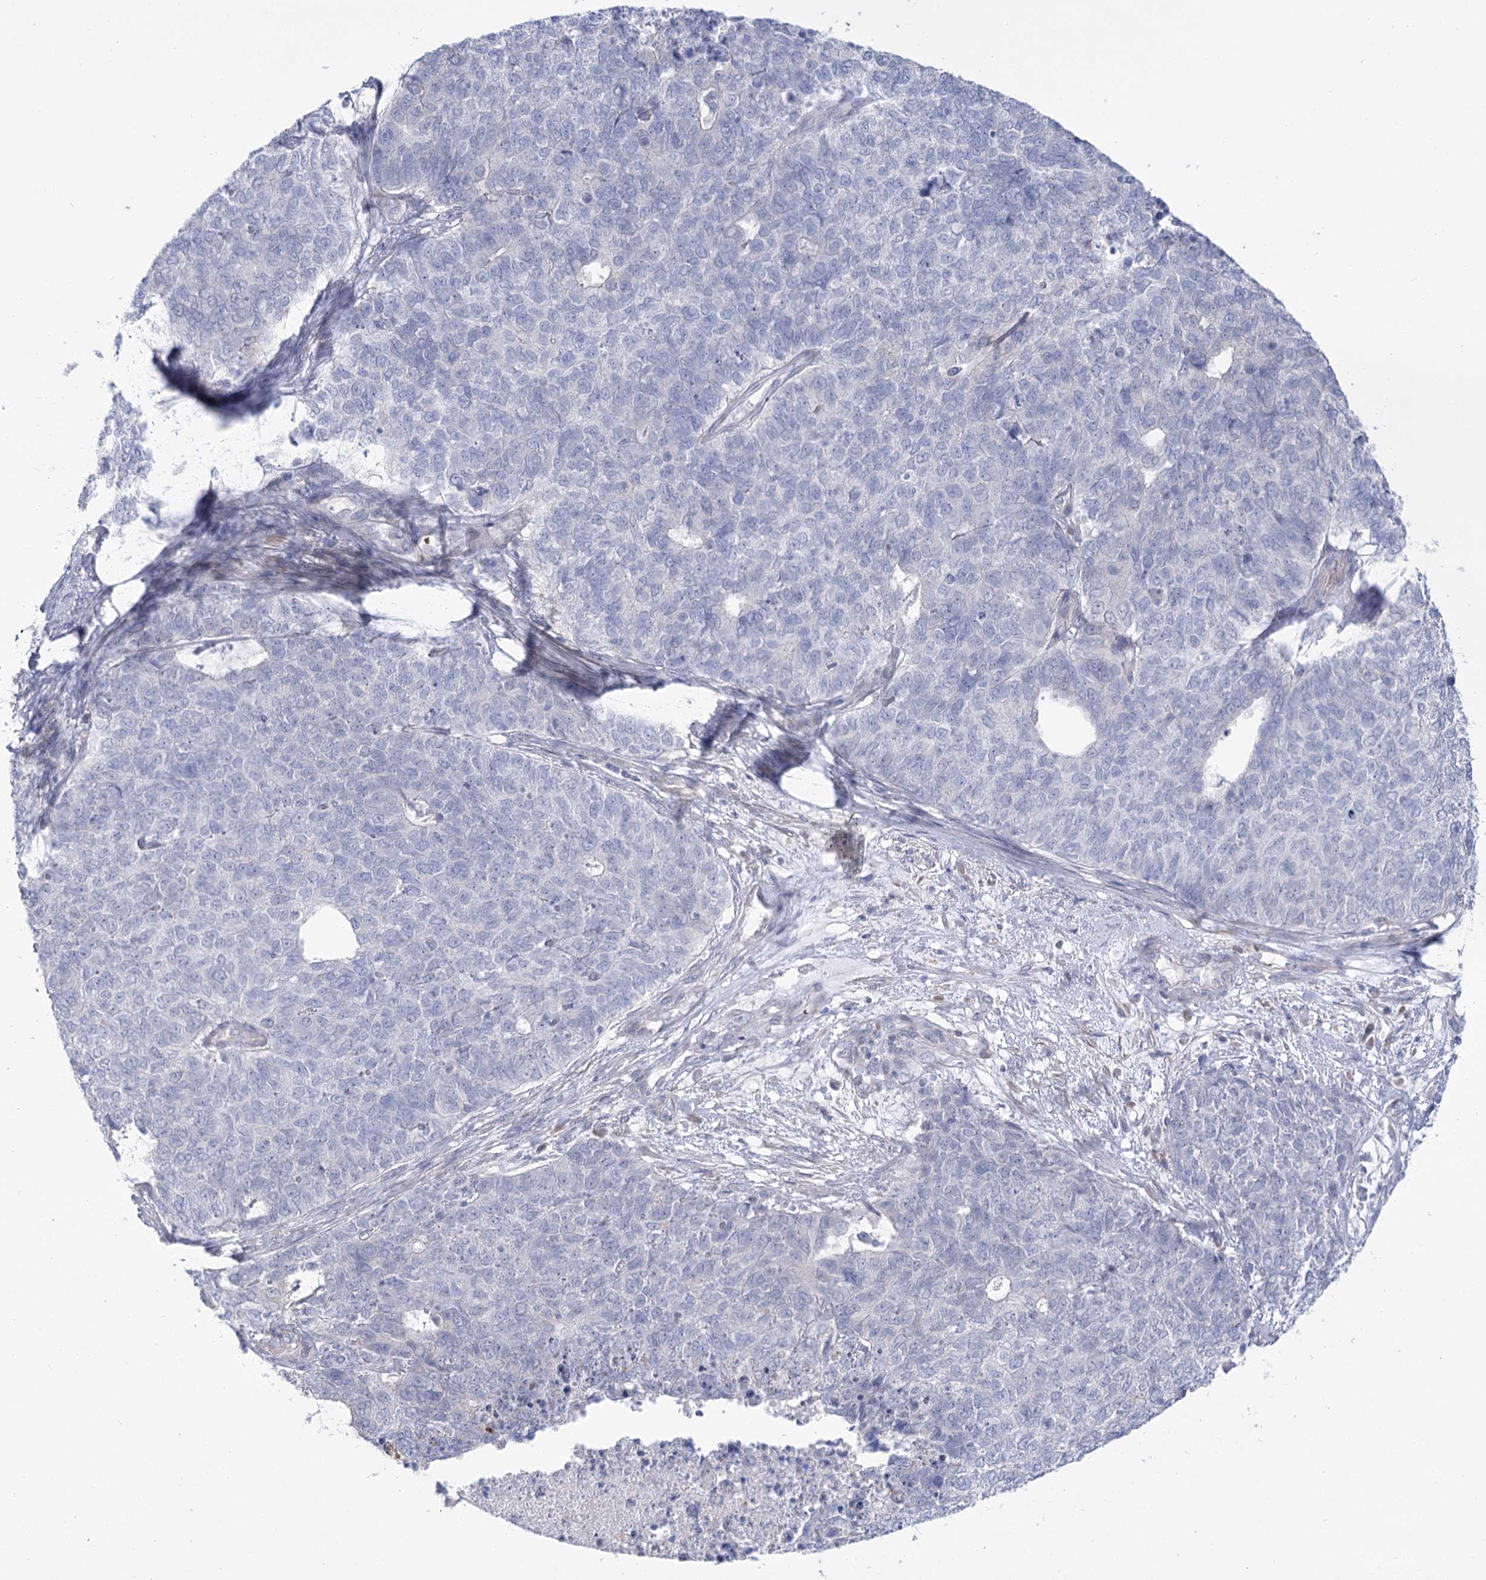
{"staining": {"intensity": "negative", "quantity": "none", "location": "none"}, "tissue": "cervical cancer", "cell_type": "Tumor cells", "image_type": "cancer", "snomed": [{"axis": "morphology", "description": "Squamous cell carcinoma, NOS"}, {"axis": "topography", "description": "Cervix"}], "caption": "An immunohistochemistry (IHC) histopathology image of cervical squamous cell carcinoma is shown. There is no staining in tumor cells of cervical squamous cell carcinoma.", "gene": "SIAE", "patient": {"sex": "female", "age": 63}}